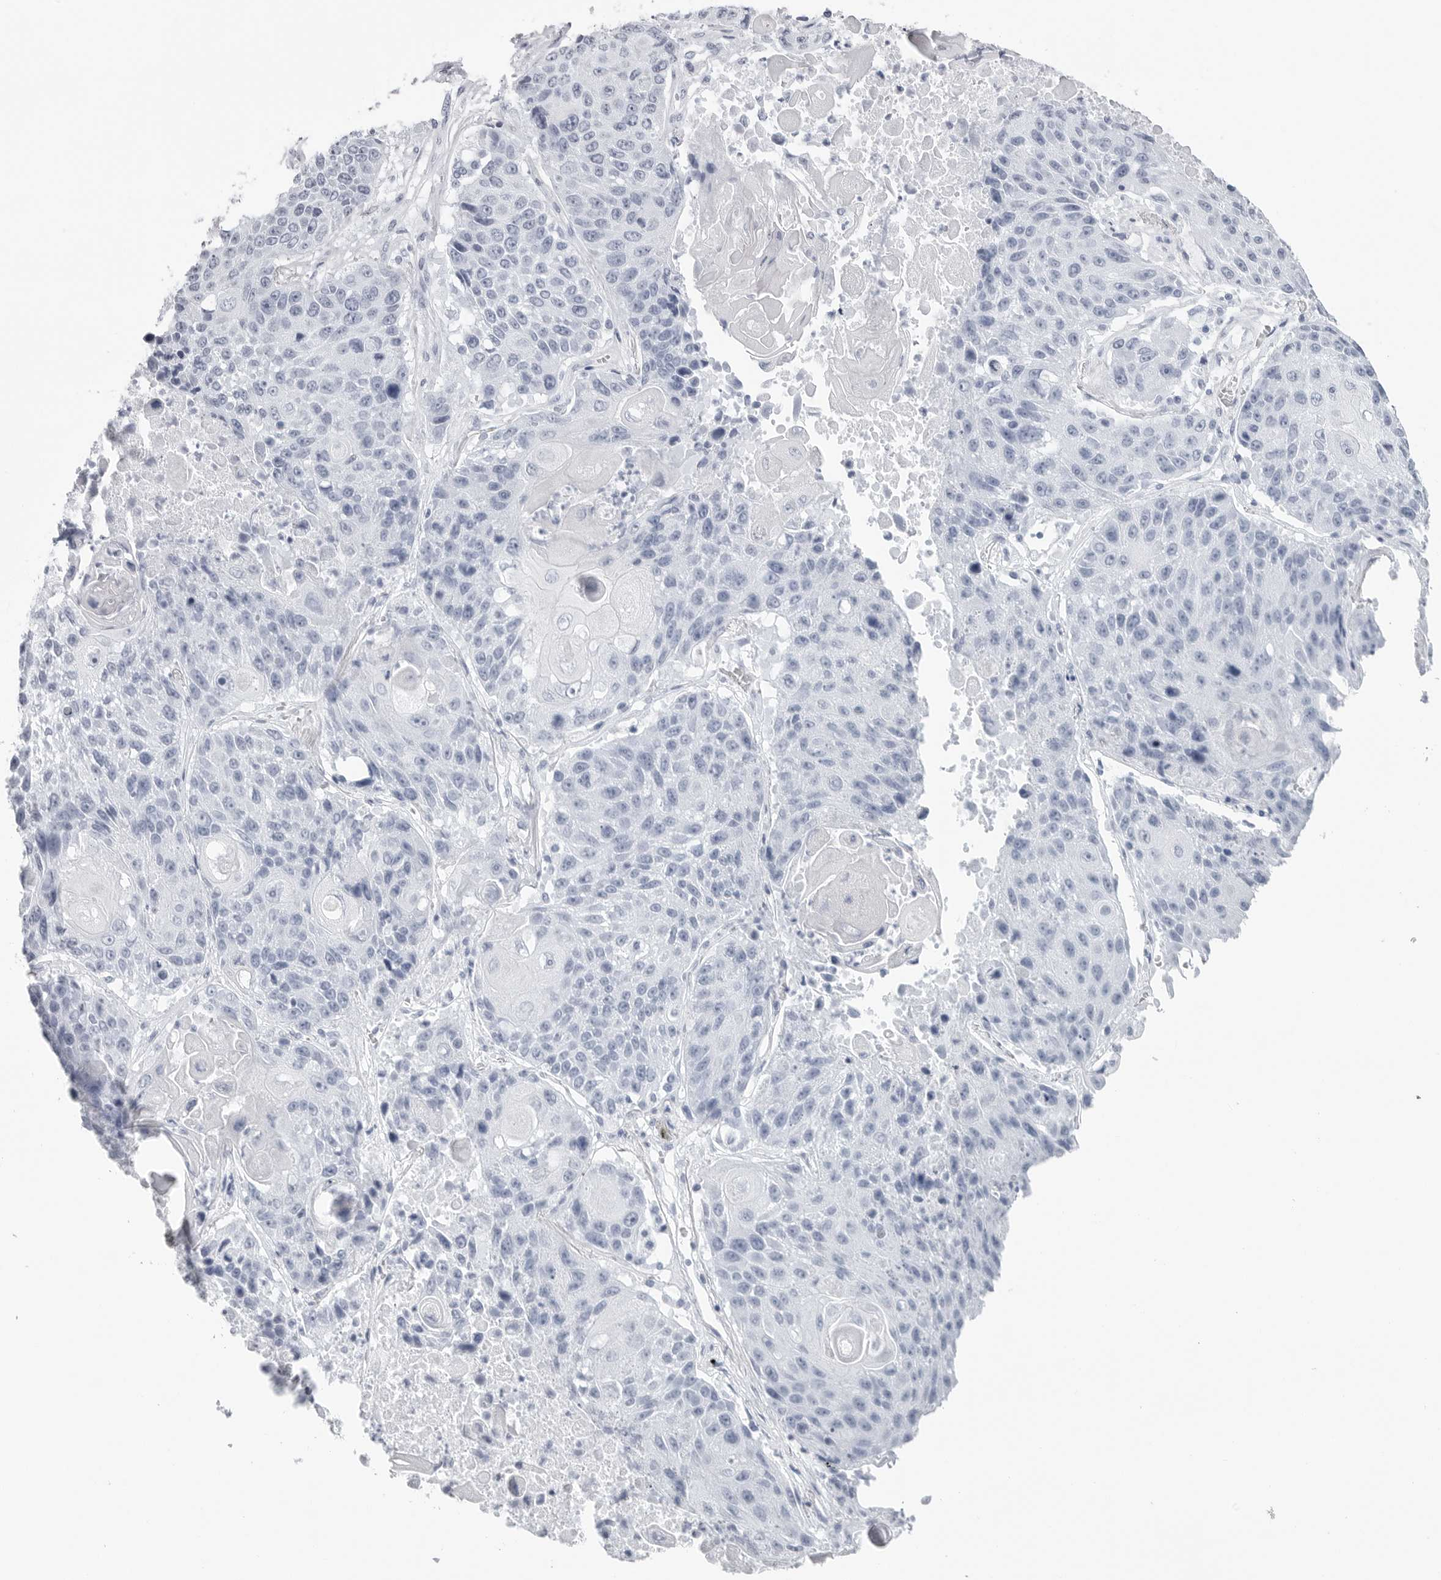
{"staining": {"intensity": "negative", "quantity": "none", "location": "none"}, "tissue": "lung cancer", "cell_type": "Tumor cells", "image_type": "cancer", "snomed": [{"axis": "morphology", "description": "Squamous cell carcinoma, NOS"}, {"axis": "topography", "description": "Lung"}], "caption": "The micrograph demonstrates no significant positivity in tumor cells of lung cancer. (Brightfield microscopy of DAB (3,3'-diaminobenzidine) immunohistochemistry at high magnification).", "gene": "CST2", "patient": {"sex": "male", "age": 61}}